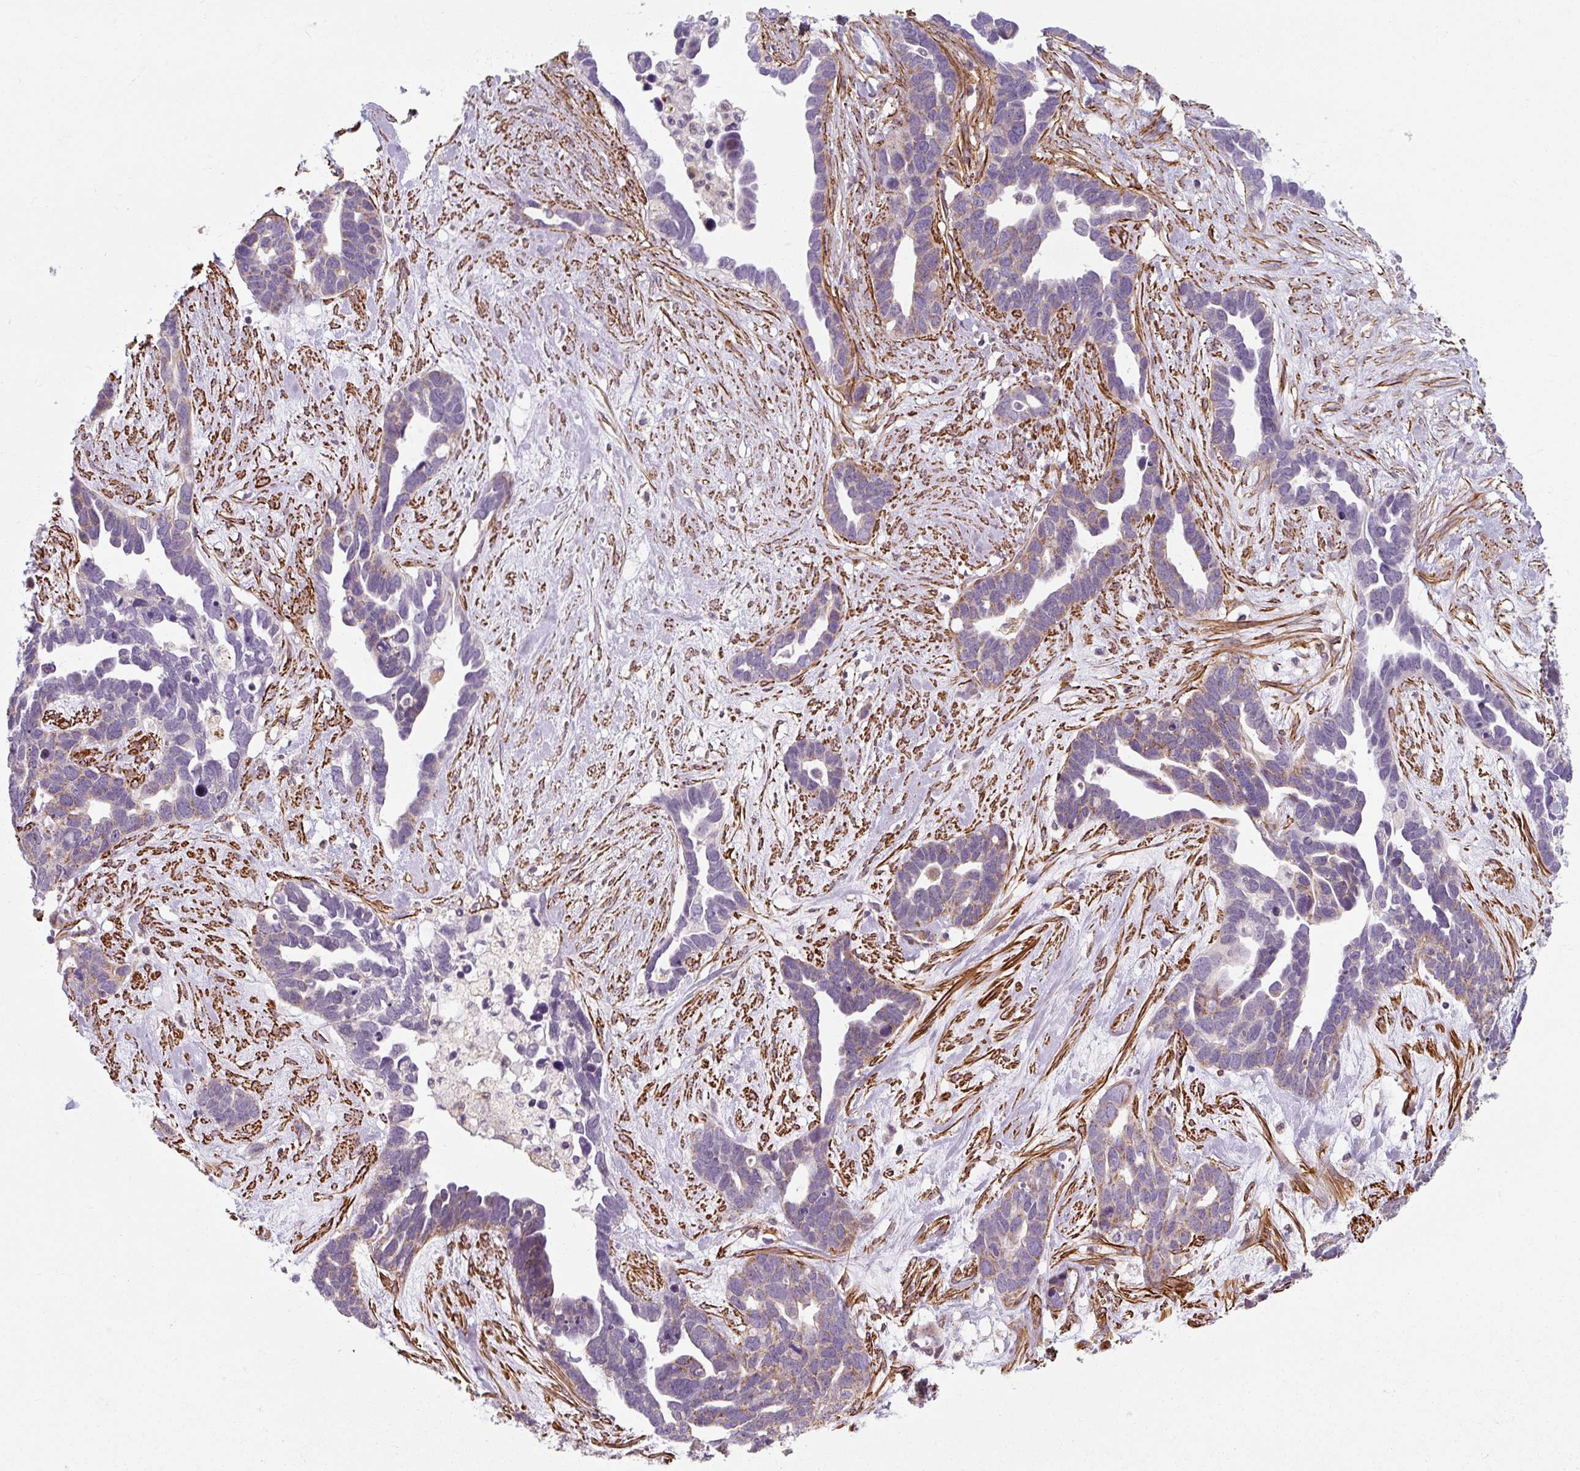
{"staining": {"intensity": "negative", "quantity": "none", "location": "none"}, "tissue": "ovarian cancer", "cell_type": "Tumor cells", "image_type": "cancer", "snomed": [{"axis": "morphology", "description": "Cystadenocarcinoma, serous, NOS"}, {"axis": "topography", "description": "Ovary"}], "caption": "Ovarian cancer was stained to show a protein in brown. There is no significant expression in tumor cells.", "gene": "MRPS5", "patient": {"sex": "female", "age": 54}}